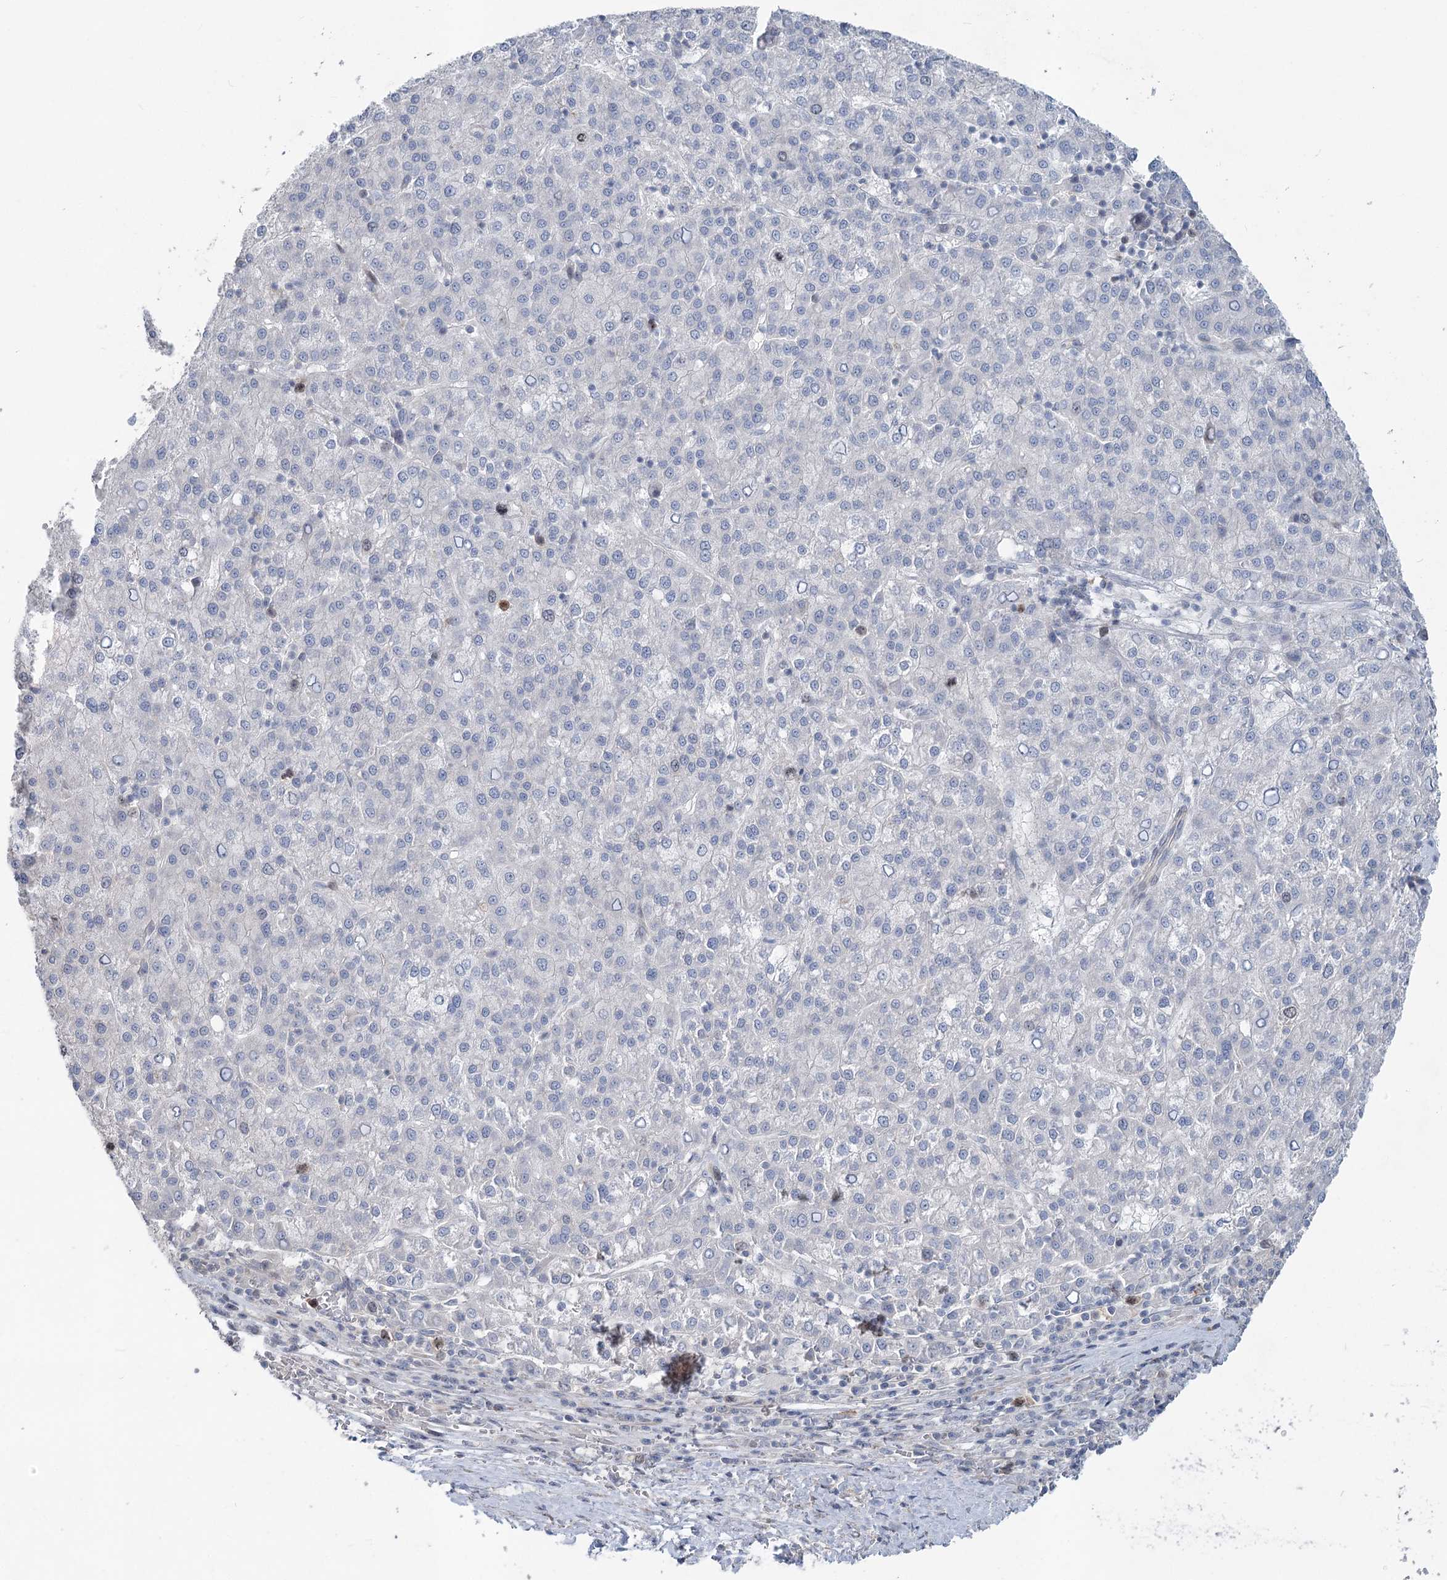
{"staining": {"intensity": "weak", "quantity": "<25%", "location": "nuclear"}, "tissue": "liver cancer", "cell_type": "Tumor cells", "image_type": "cancer", "snomed": [{"axis": "morphology", "description": "Carcinoma, Hepatocellular, NOS"}, {"axis": "topography", "description": "Liver"}], "caption": "Hepatocellular carcinoma (liver) was stained to show a protein in brown. There is no significant positivity in tumor cells.", "gene": "ABITRAM", "patient": {"sex": "female", "age": 58}}